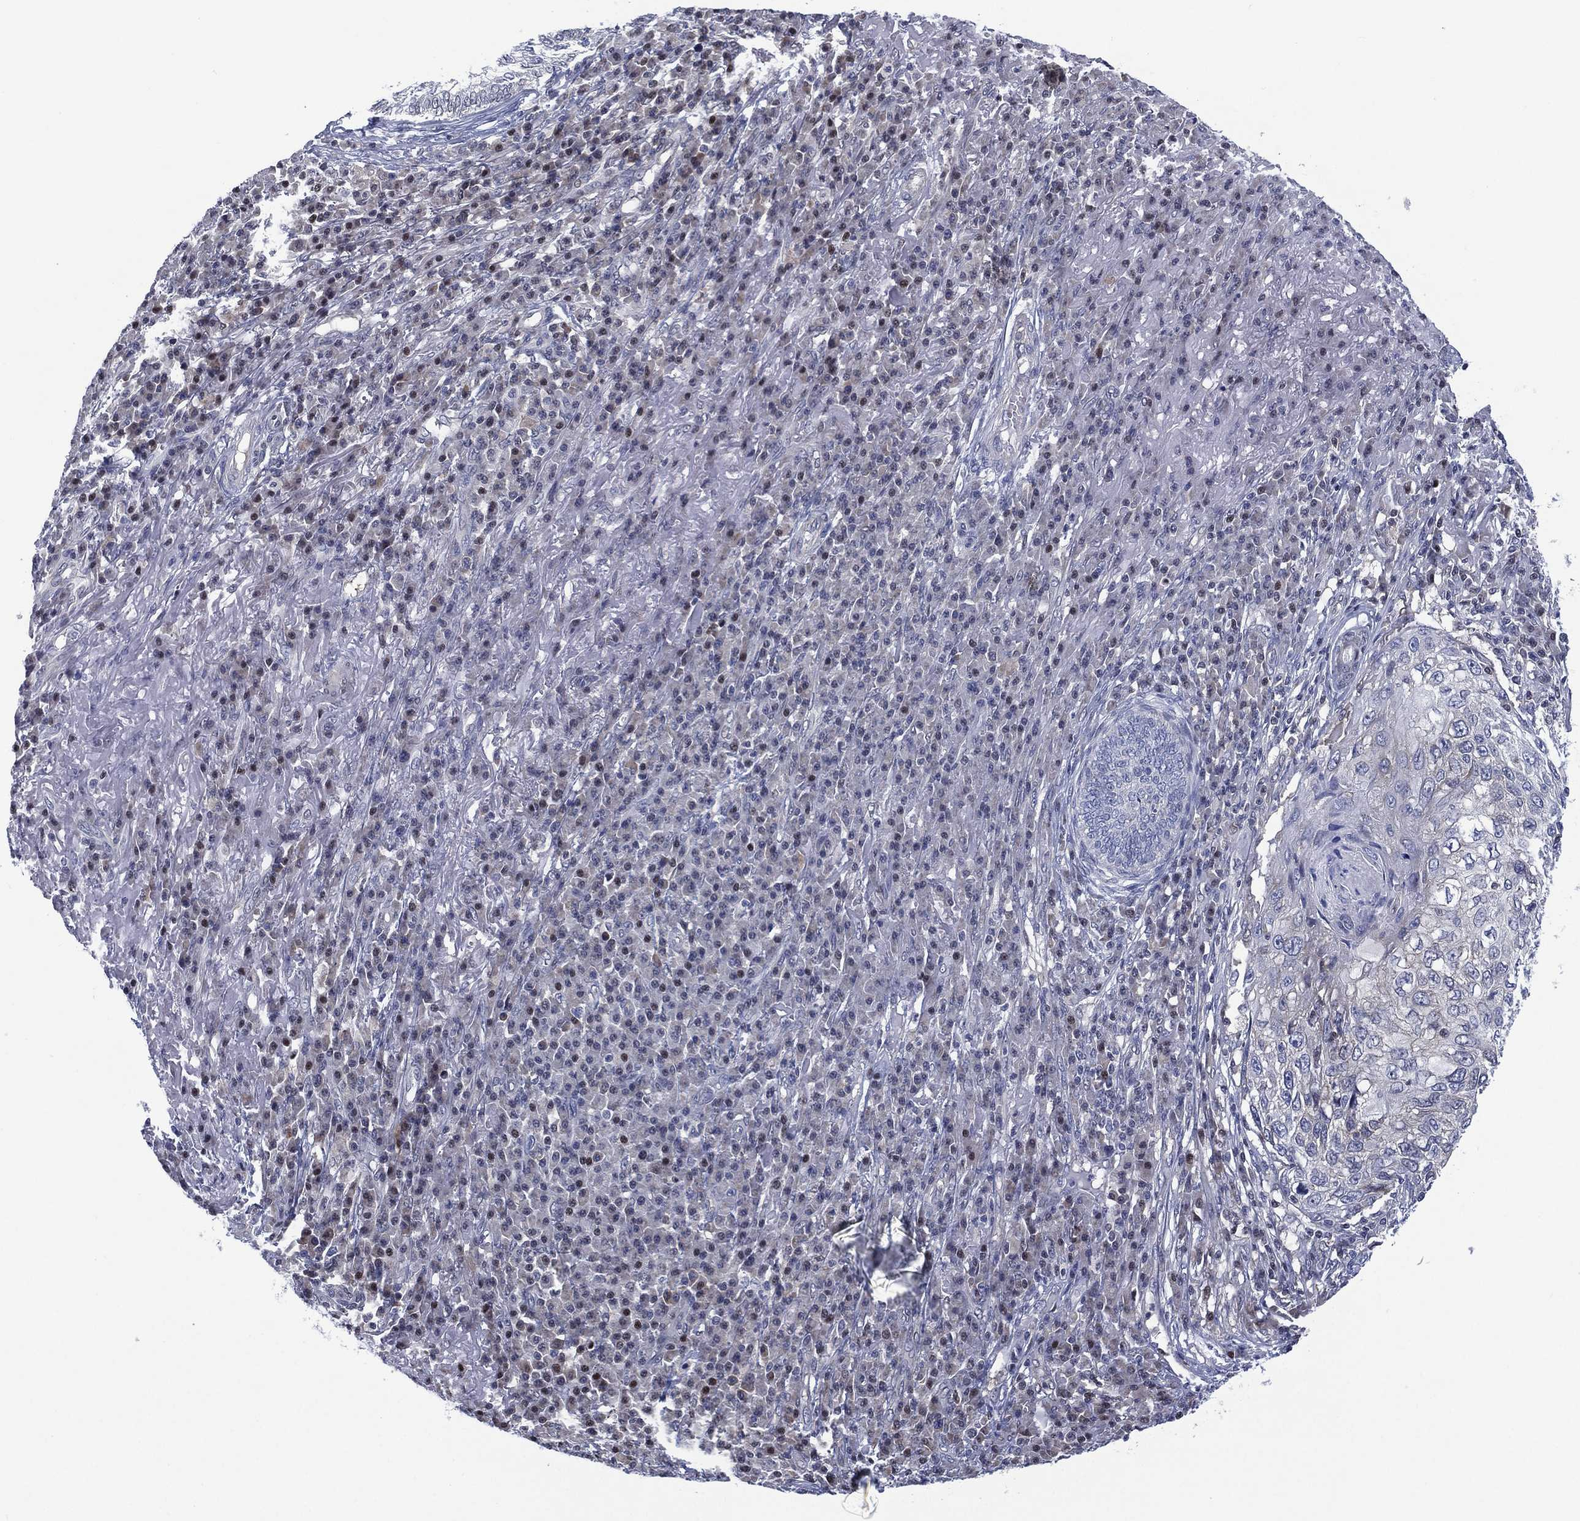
{"staining": {"intensity": "negative", "quantity": "none", "location": "none"}, "tissue": "skin cancer", "cell_type": "Tumor cells", "image_type": "cancer", "snomed": [{"axis": "morphology", "description": "Squamous cell carcinoma, NOS"}, {"axis": "topography", "description": "Skin"}], "caption": "IHC photomicrograph of squamous cell carcinoma (skin) stained for a protein (brown), which displays no positivity in tumor cells.", "gene": "SLC4A4", "patient": {"sex": "male", "age": 92}}